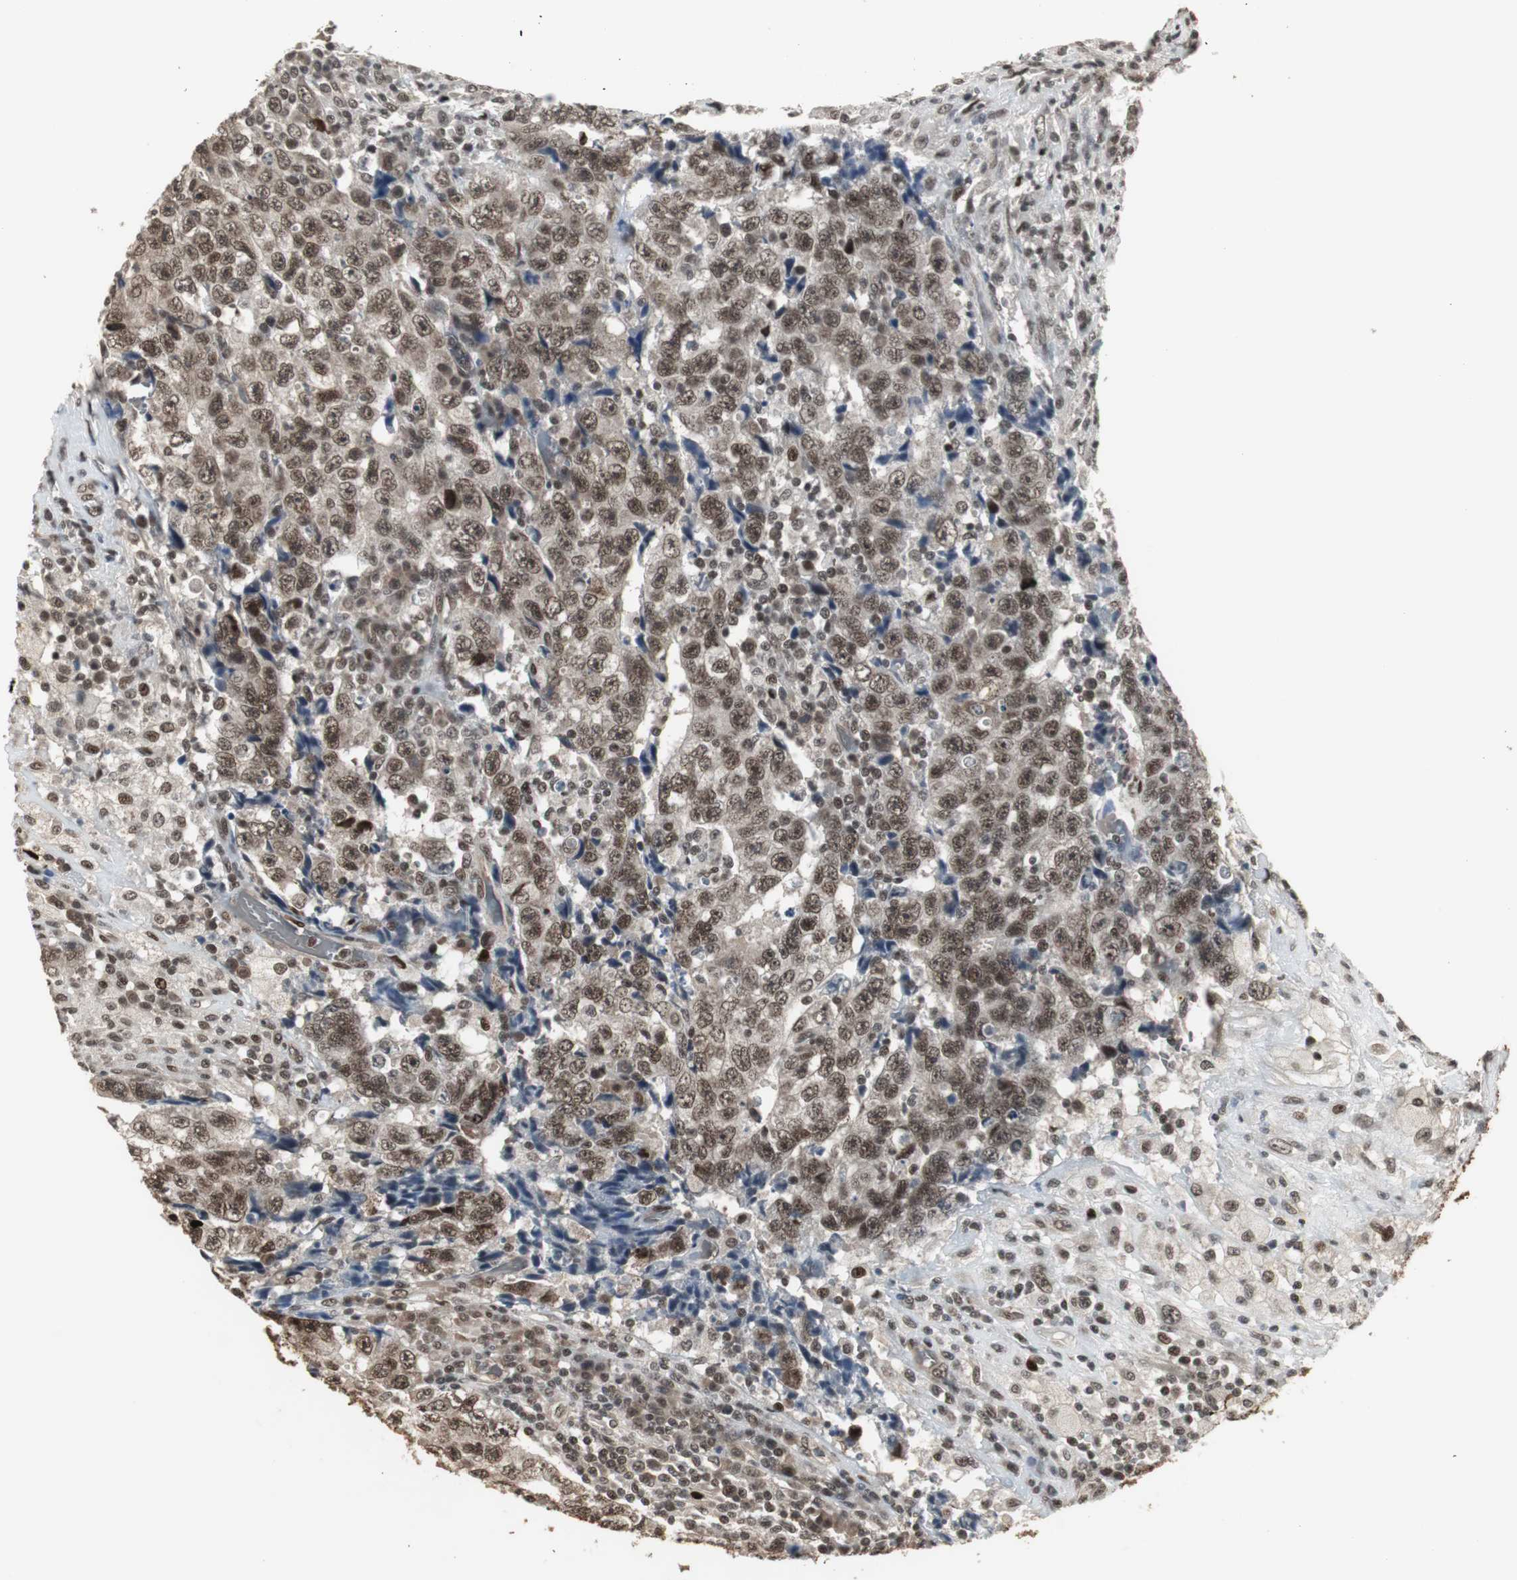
{"staining": {"intensity": "moderate", "quantity": ">75%", "location": "cytoplasmic/membranous,nuclear"}, "tissue": "testis cancer", "cell_type": "Tumor cells", "image_type": "cancer", "snomed": [{"axis": "morphology", "description": "Necrosis, NOS"}, {"axis": "morphology", "description": "Carcinoma, Embryonal, NOS"}, {"axis": "topography", "description": "Testis"}], "caption": "Immunohistochemical staining of human embryonal carcinoma (testis) displays moderate cytoplasmic/membranous and nuclear protein positivity in about >75% of tumor cells. (DAB (3,3'-diaminobenzidine) IHC, brown staining for protein, blue staining for nuclei).", "gene": "TAF5", "patient": {"sex": "male", "age": 19}}